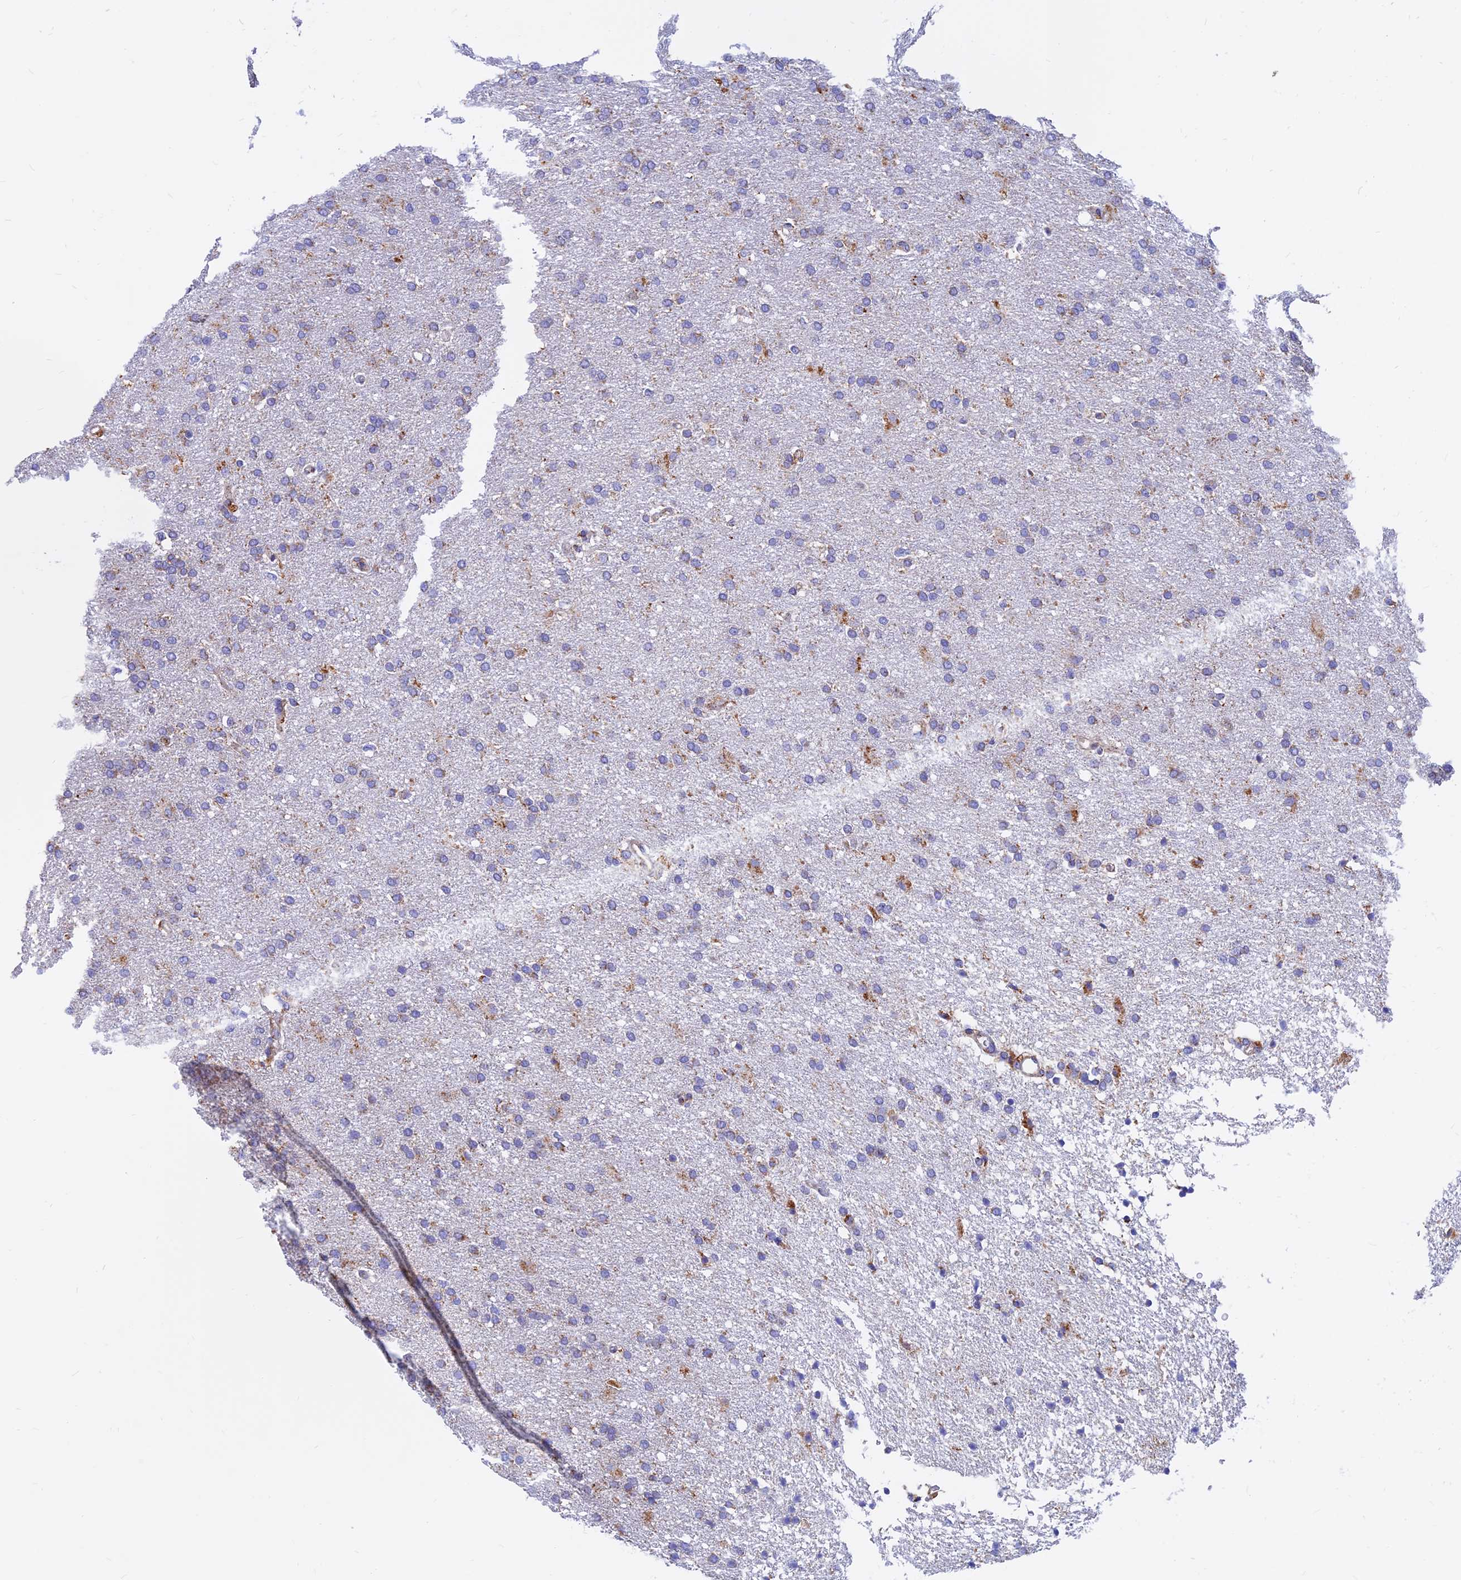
{"staining": {"intensity": "weak", "quantity": "25%-75%", "location": "cytoplasmic/membranous"}, "tissue": "glioma", "cell_type": "Tumor cells", "image_type": "cancer", "snomed": [{"axis": "morphology", "description": "Glioma, malignant, High grade"}, {"axis": "topography", "description": "Brain"}], "caption": "Immunohistochemical staining of human malignant glioma (high-grade) demonstrates low levels of weak cytoplasmic/membranous positivity in about 25%-75% of tumor cells.", "gene": "SPNS1", "patient": {"sex": "male", "age": 72}}